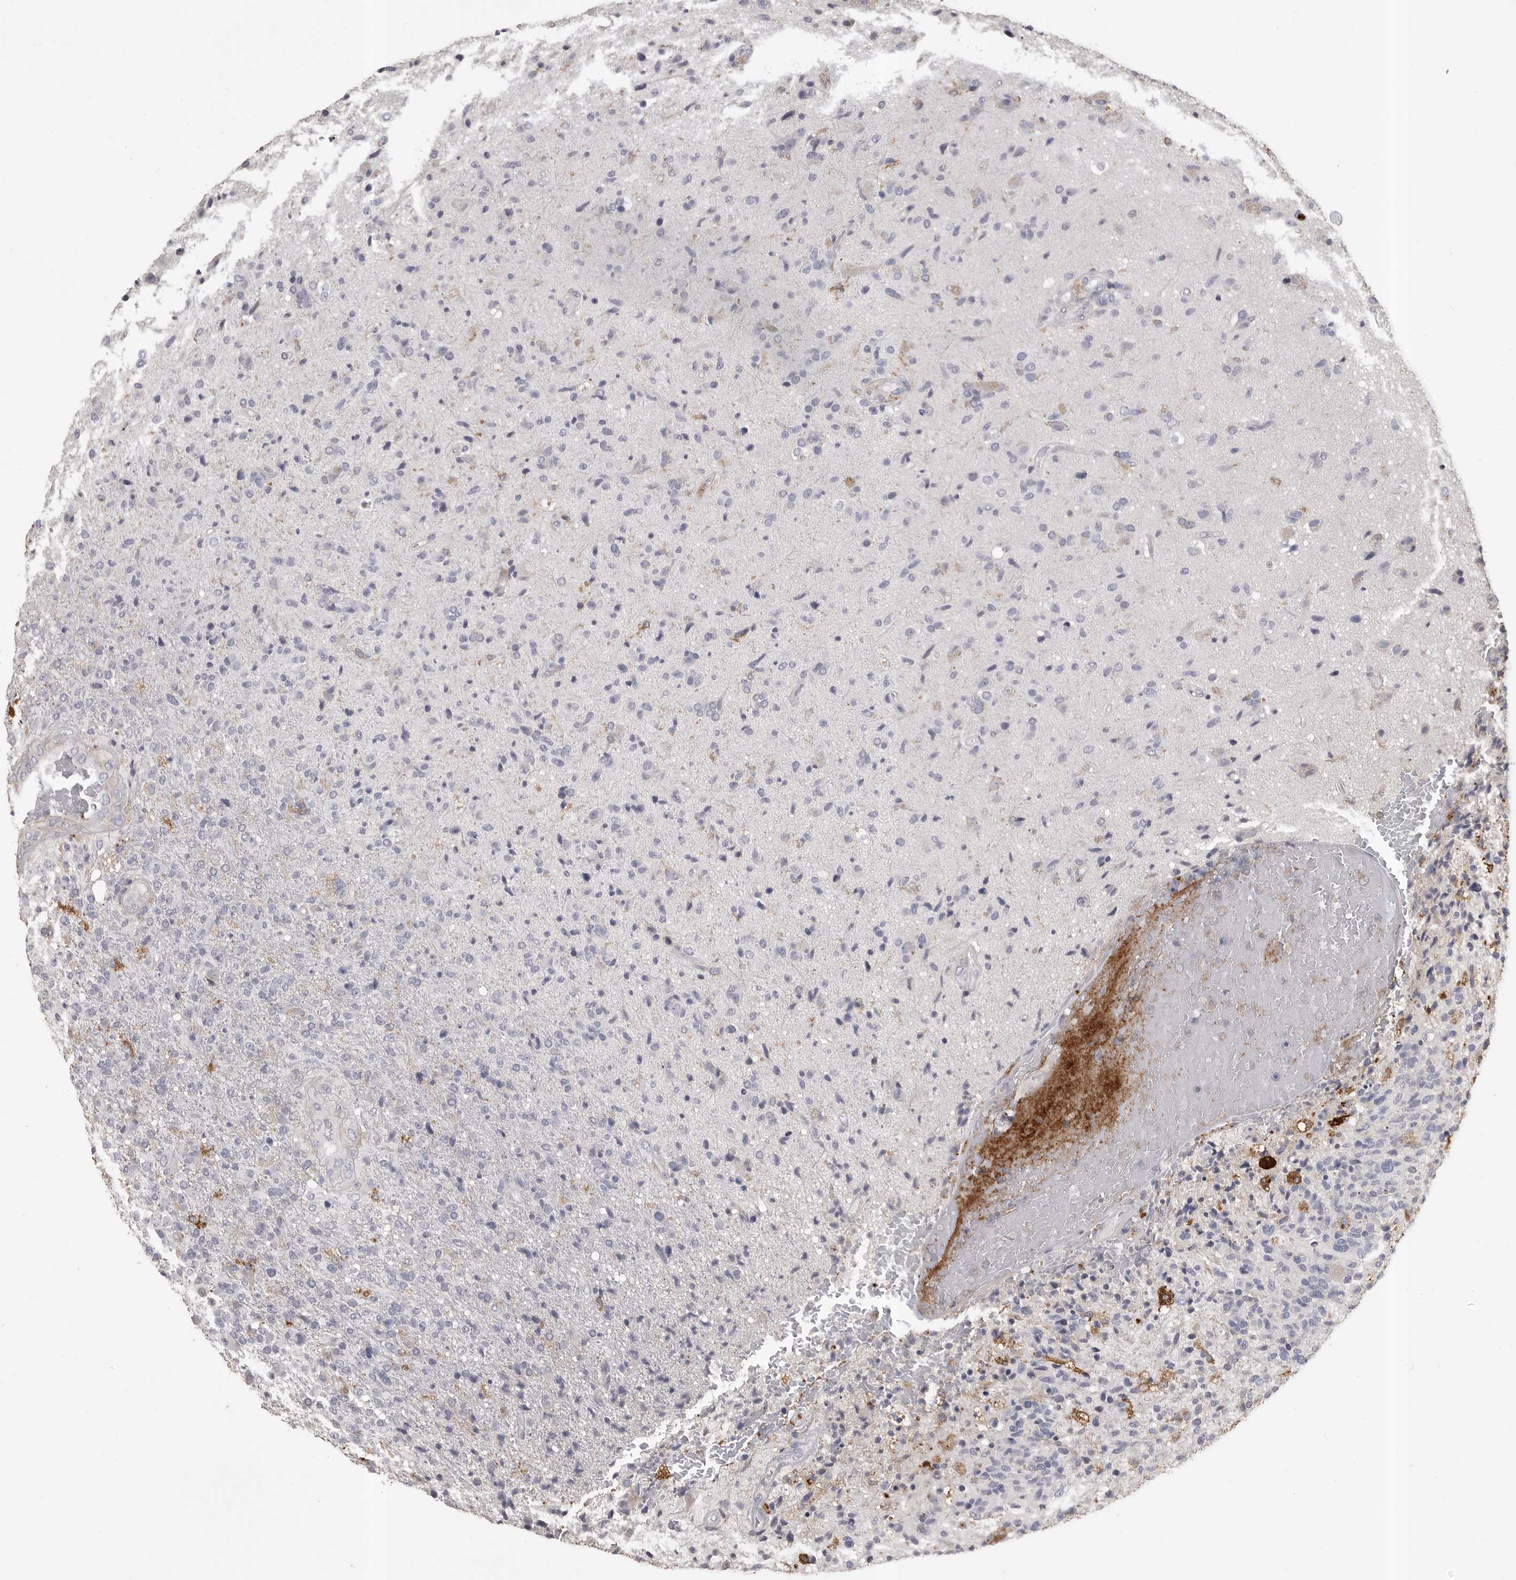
{"staining": {"intensity": "negative", "quantity": "none", "location": "none"}, "tissue": "glioma", "cell_type": "Tumor cells", "image_type": "cancer", "snomed": [{"axis": "morphology", "description": "Glioma, malignant, High grade"}, {"axis": "topography", "description": "Brain"}], "caption": "Image shows no significant protein positivity in tumor cells of malignant glioma (high-grade). (DAB (3,3'-diaminobenzidine) immunohistochemistry, high magnification).", "gene": "CMTM6", "patient": {"sex": "male", "age": 72}}